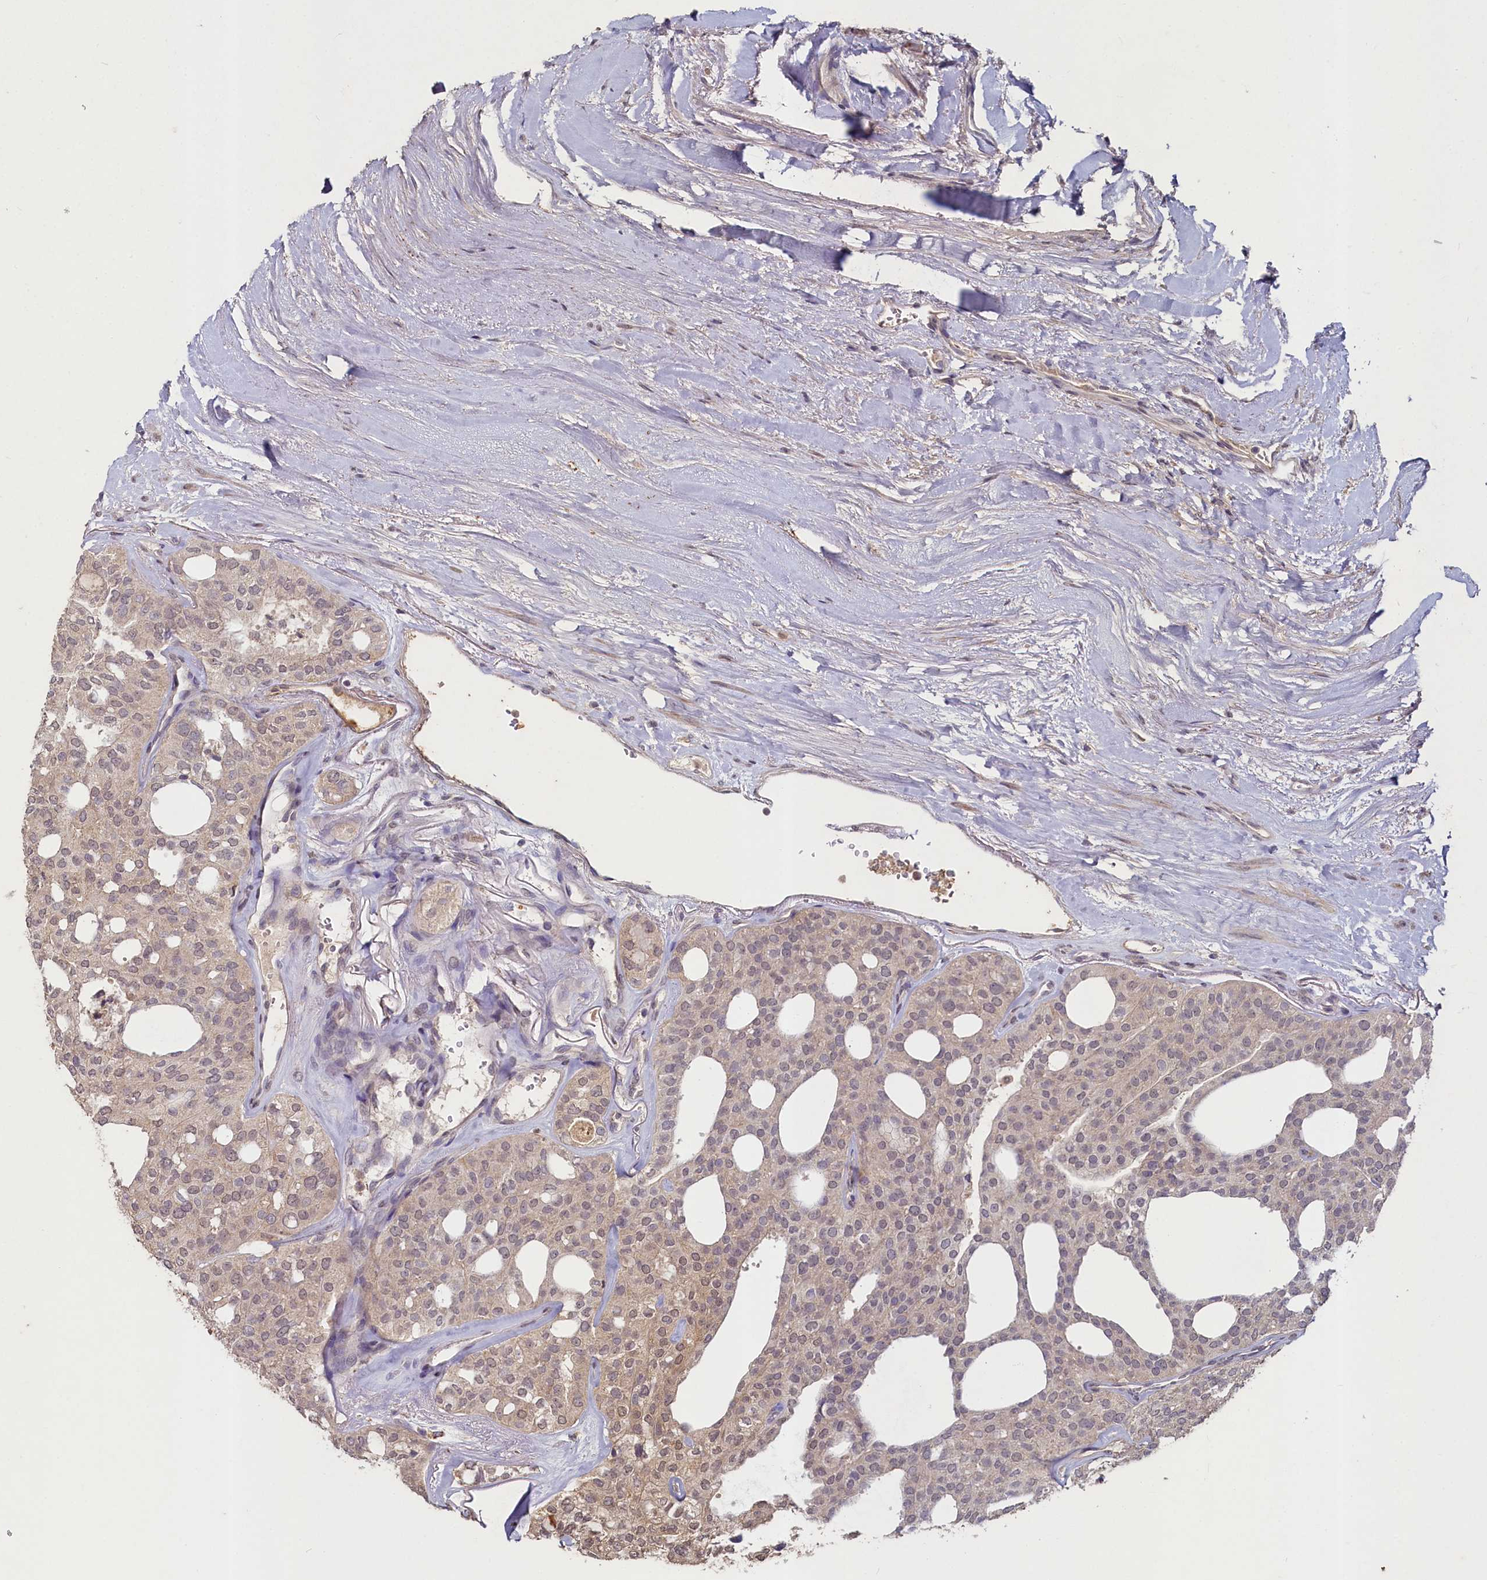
{"staining": {"intensity": "weak", "quantity": "25%-75%", "location": "cytoplasmic/membranous,nuclear"}, "tissue": "thyroid cancer", "cell_type": "Tumor cells", "image_type": "cancer", "snomed": [{"axis": "morphology", "description": "Follicular adenoma carcinoma, NOS"}, {"axis": "topography", "description": "Thyroid gland"}], "caption": "Human follicular adenoma carcinoma (thyroid) stained for a protein (brown) shows weak cytoplasmic/membranous and nuclear positive expression in approximately 25%-75% of tumor cells.", "gene": "HERC3", "patient": {"sex": "male", "age": 75}}